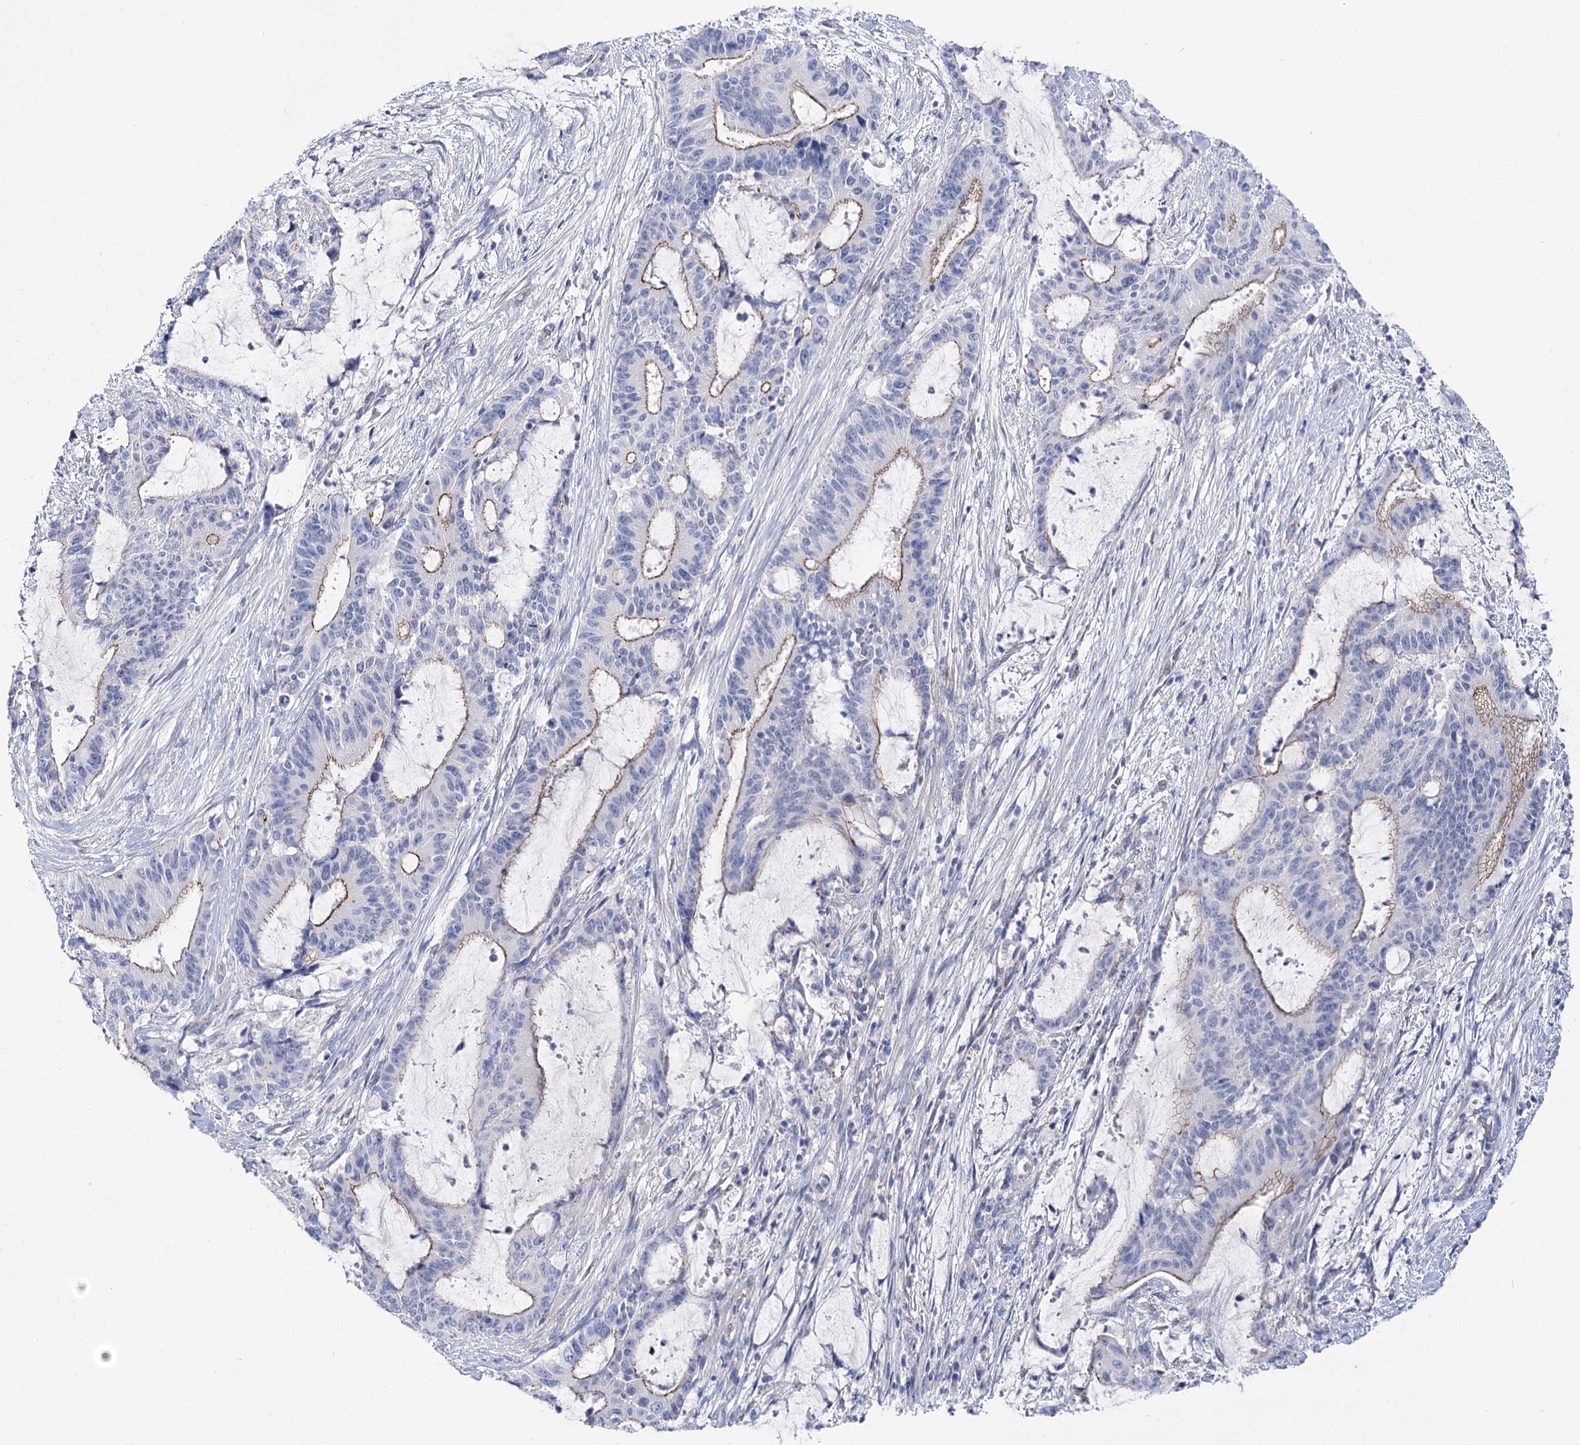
{"staining": {"intensity": "weak", "quantity": "25%-75%", "location": "cytoplasmic/membranous"}, "tissue": "liver cancer", "cell_type": "Tumor cells", "image_type": "cancer", "snomed": [{"axis": "morphology", "description": "Normal tissue, NOS"}, {"axis": "morphology", "description": "Cholangiocarcinoma"}, {"axis": "topography", "description": "Liver"}, {"axis": "topography", "description": "Peripheral nerve tissue"}], "caption": "DAB immunohistochemical staining of human cholangiocarcinoma (liver) shows weak cytoplasmic/membranous protein positivity in approximately 25%-75% of tumor cells.", "gene": "NRAP", "patient": {"sex": "female", "age": 73}}